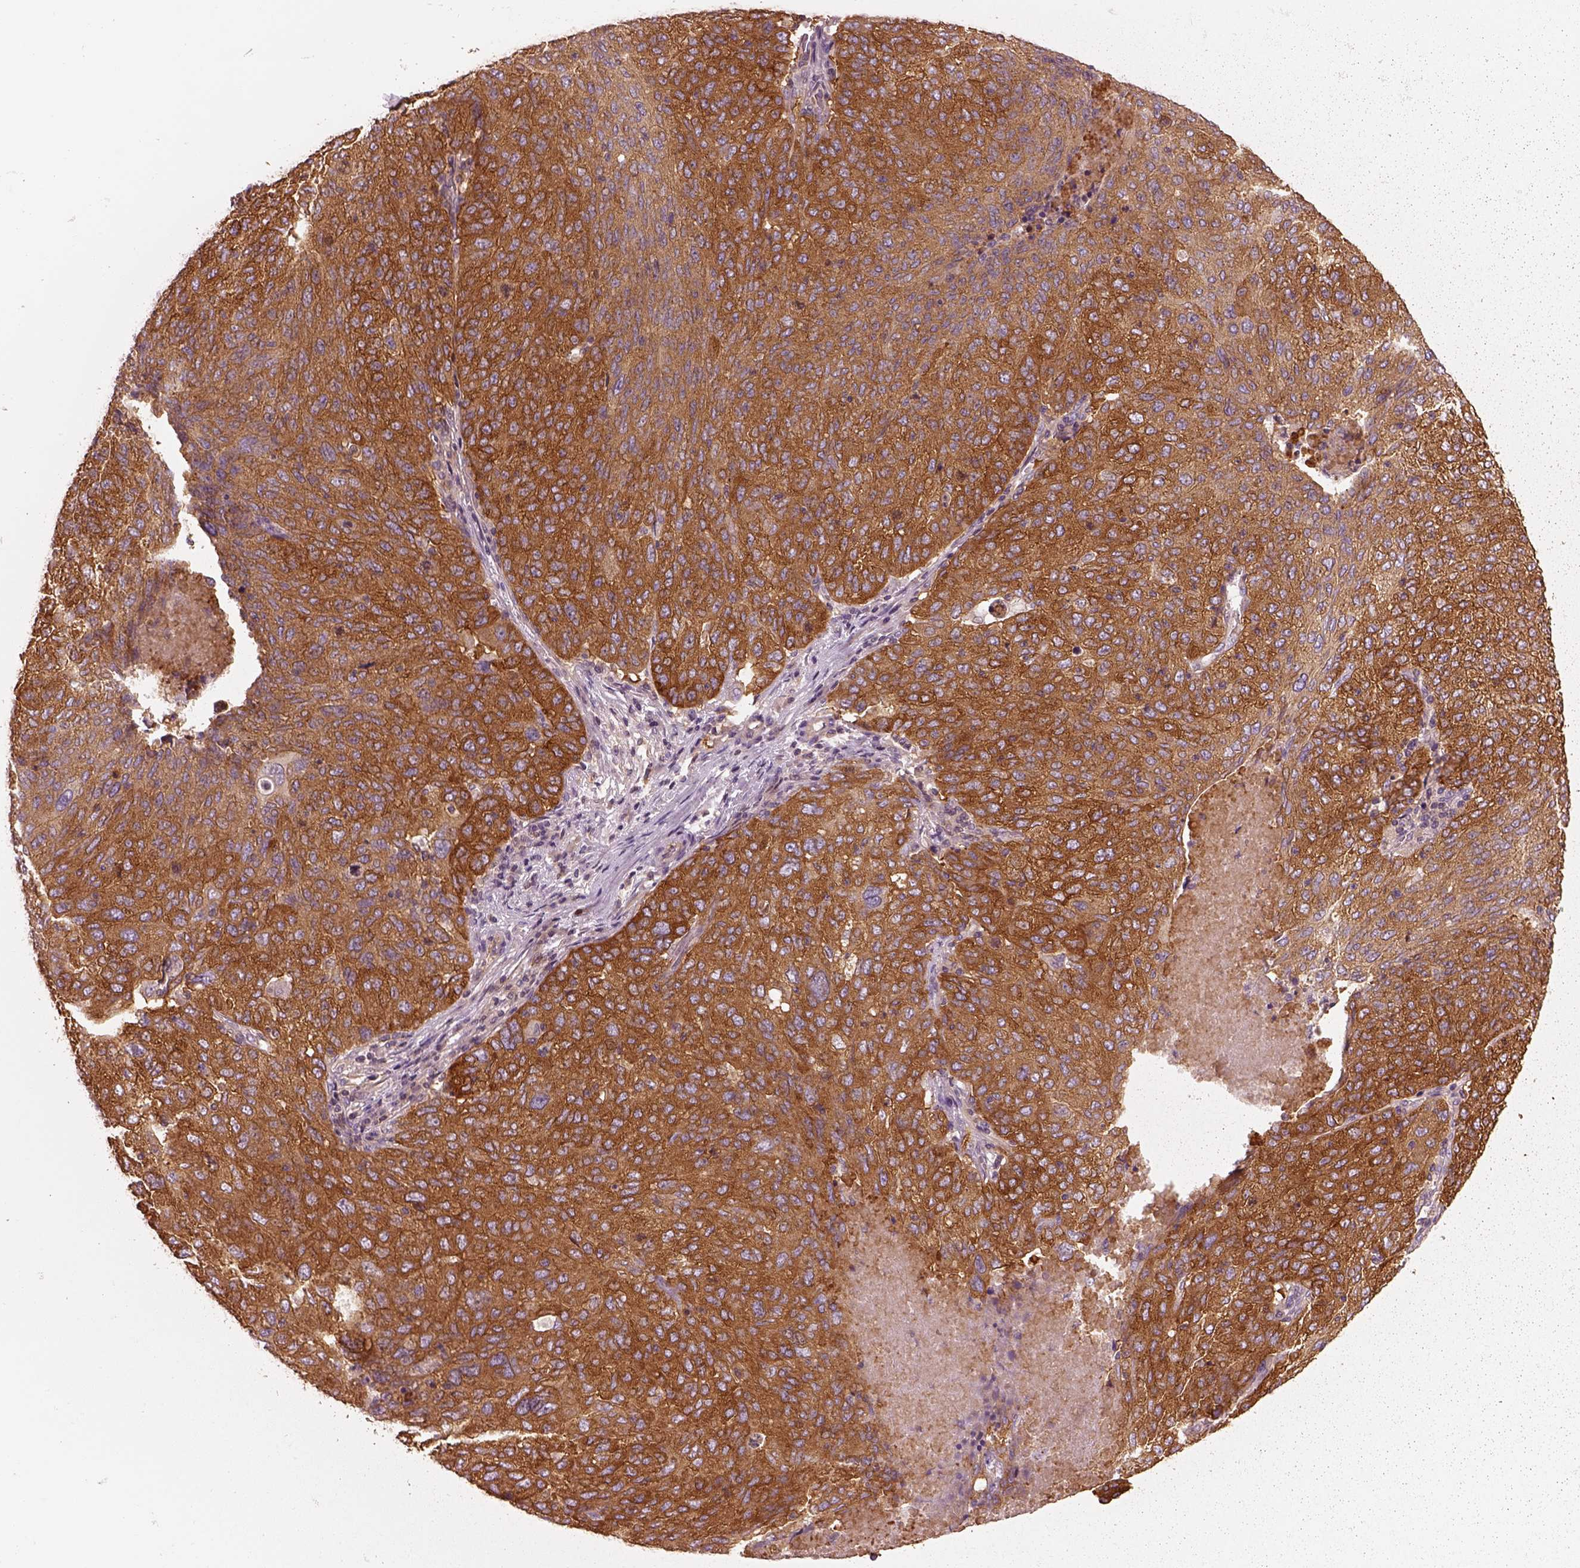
{"staining": {"intensity": "moderate", "quantity": "25%-75%", "location": "cytoplasmic/membranous"}, "tissue": "ovarian cancer", "cell_type": "Tumor cells", "image_type": "cancer", "snomed": [{"axis": "morphology", "description": "Carcinoma, endometroid"}, {"axis": "topography", "description": "Ovary"}], "caption": "Moderate cytoplasmic/membranous protein staining is identified in about 25%-75% of tumor cells in ovarian cancer (endometroid carcinoma).", "gene": "CAD", "patient": {"sex": "female", "age": 58}}